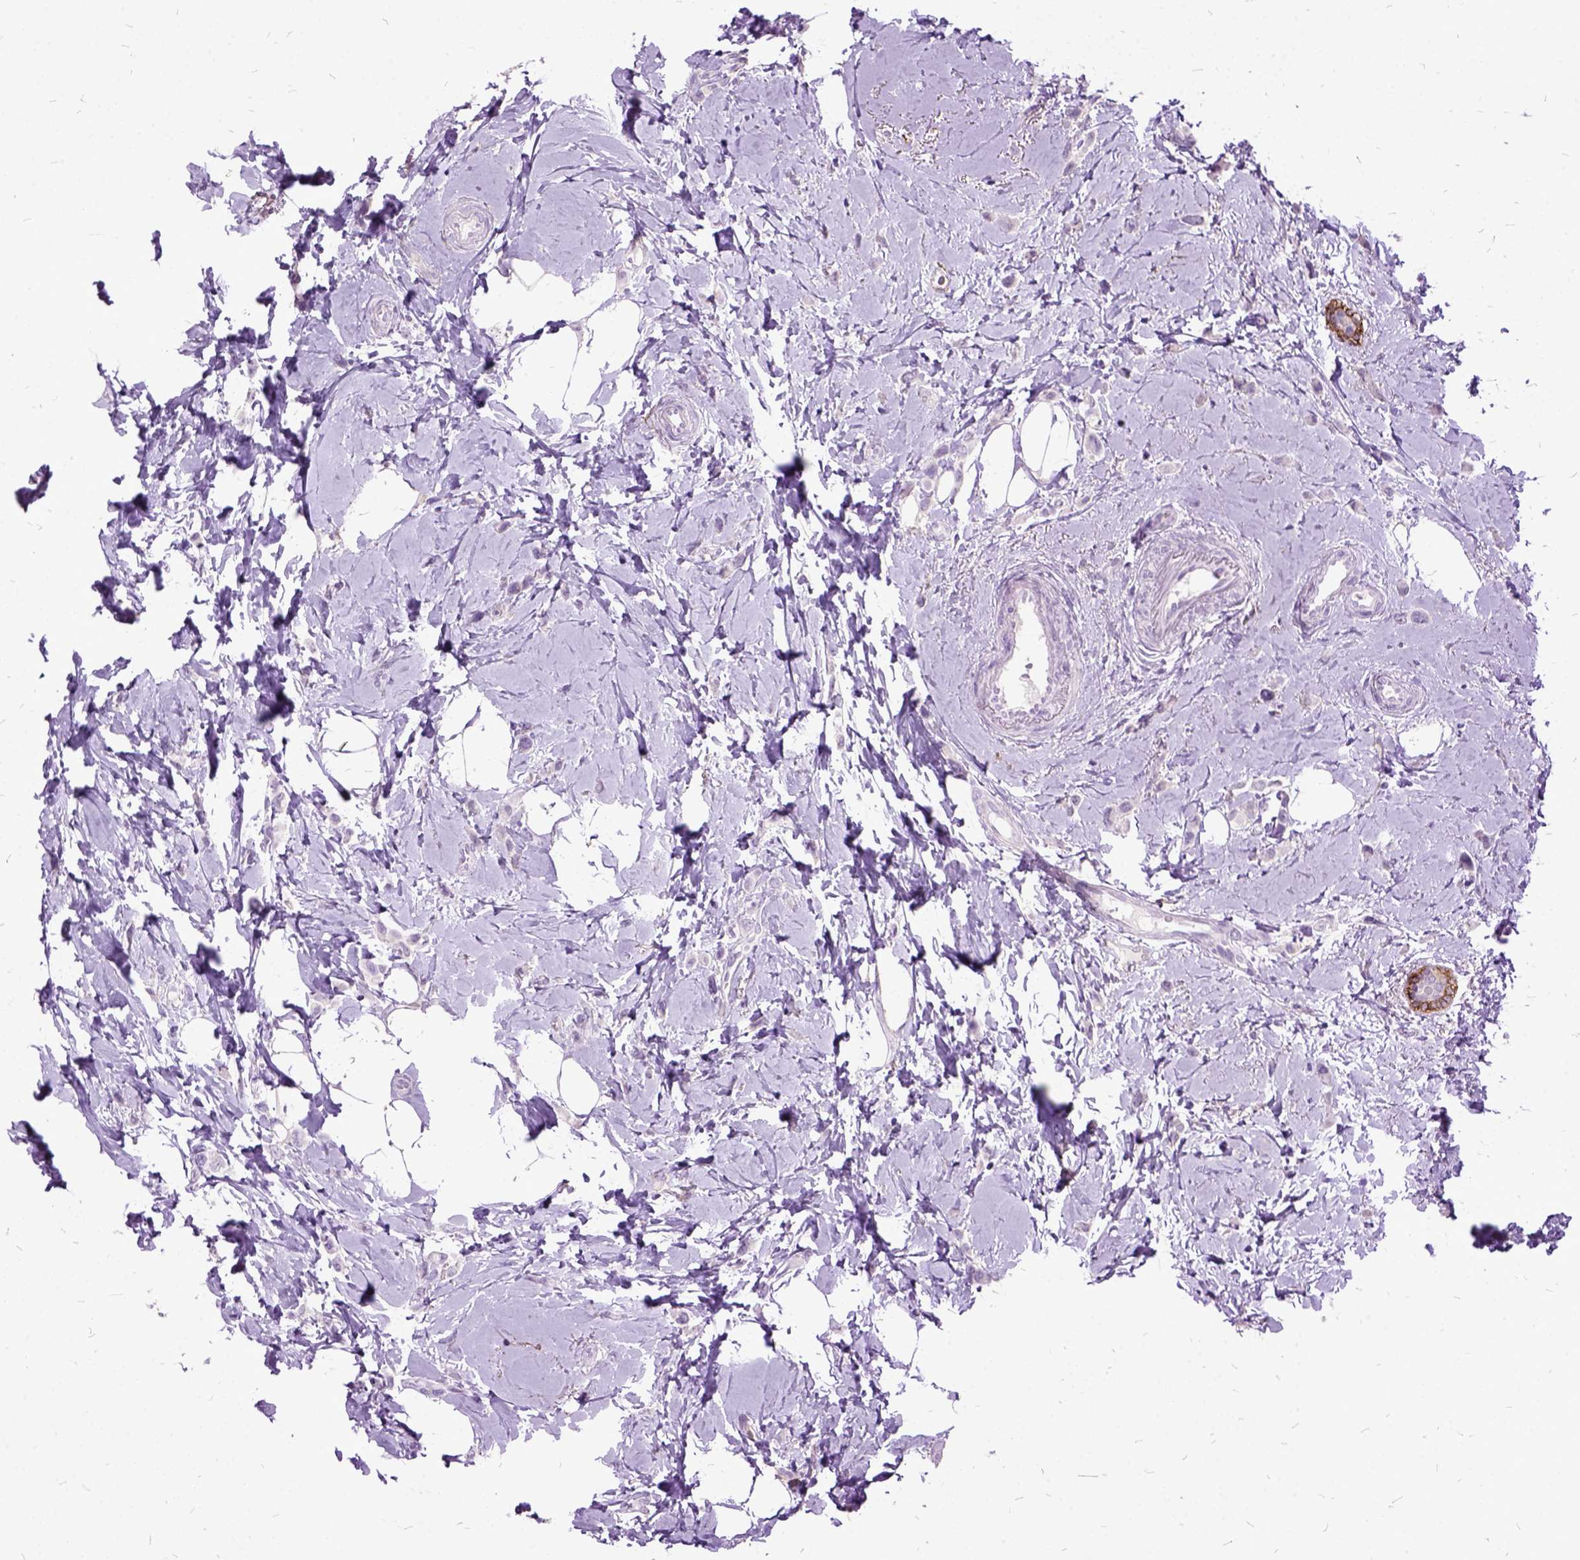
{"staining": {"intensity": "negative", "quantity": "none", "location": "none"}, "tissue": "breast cancer", "cell_type": "Tumor cells", "image_type": "cancer", "snomed": [{"axis": "morphology", "description": "Lobular carcinoma"}, {"axis": "topography", "description": "Breast"}], "caption": "Tumor cells show no significant protein expression in breast cancer.", "gene": "MME", "patient": {"sex": "female", "age": 66}}